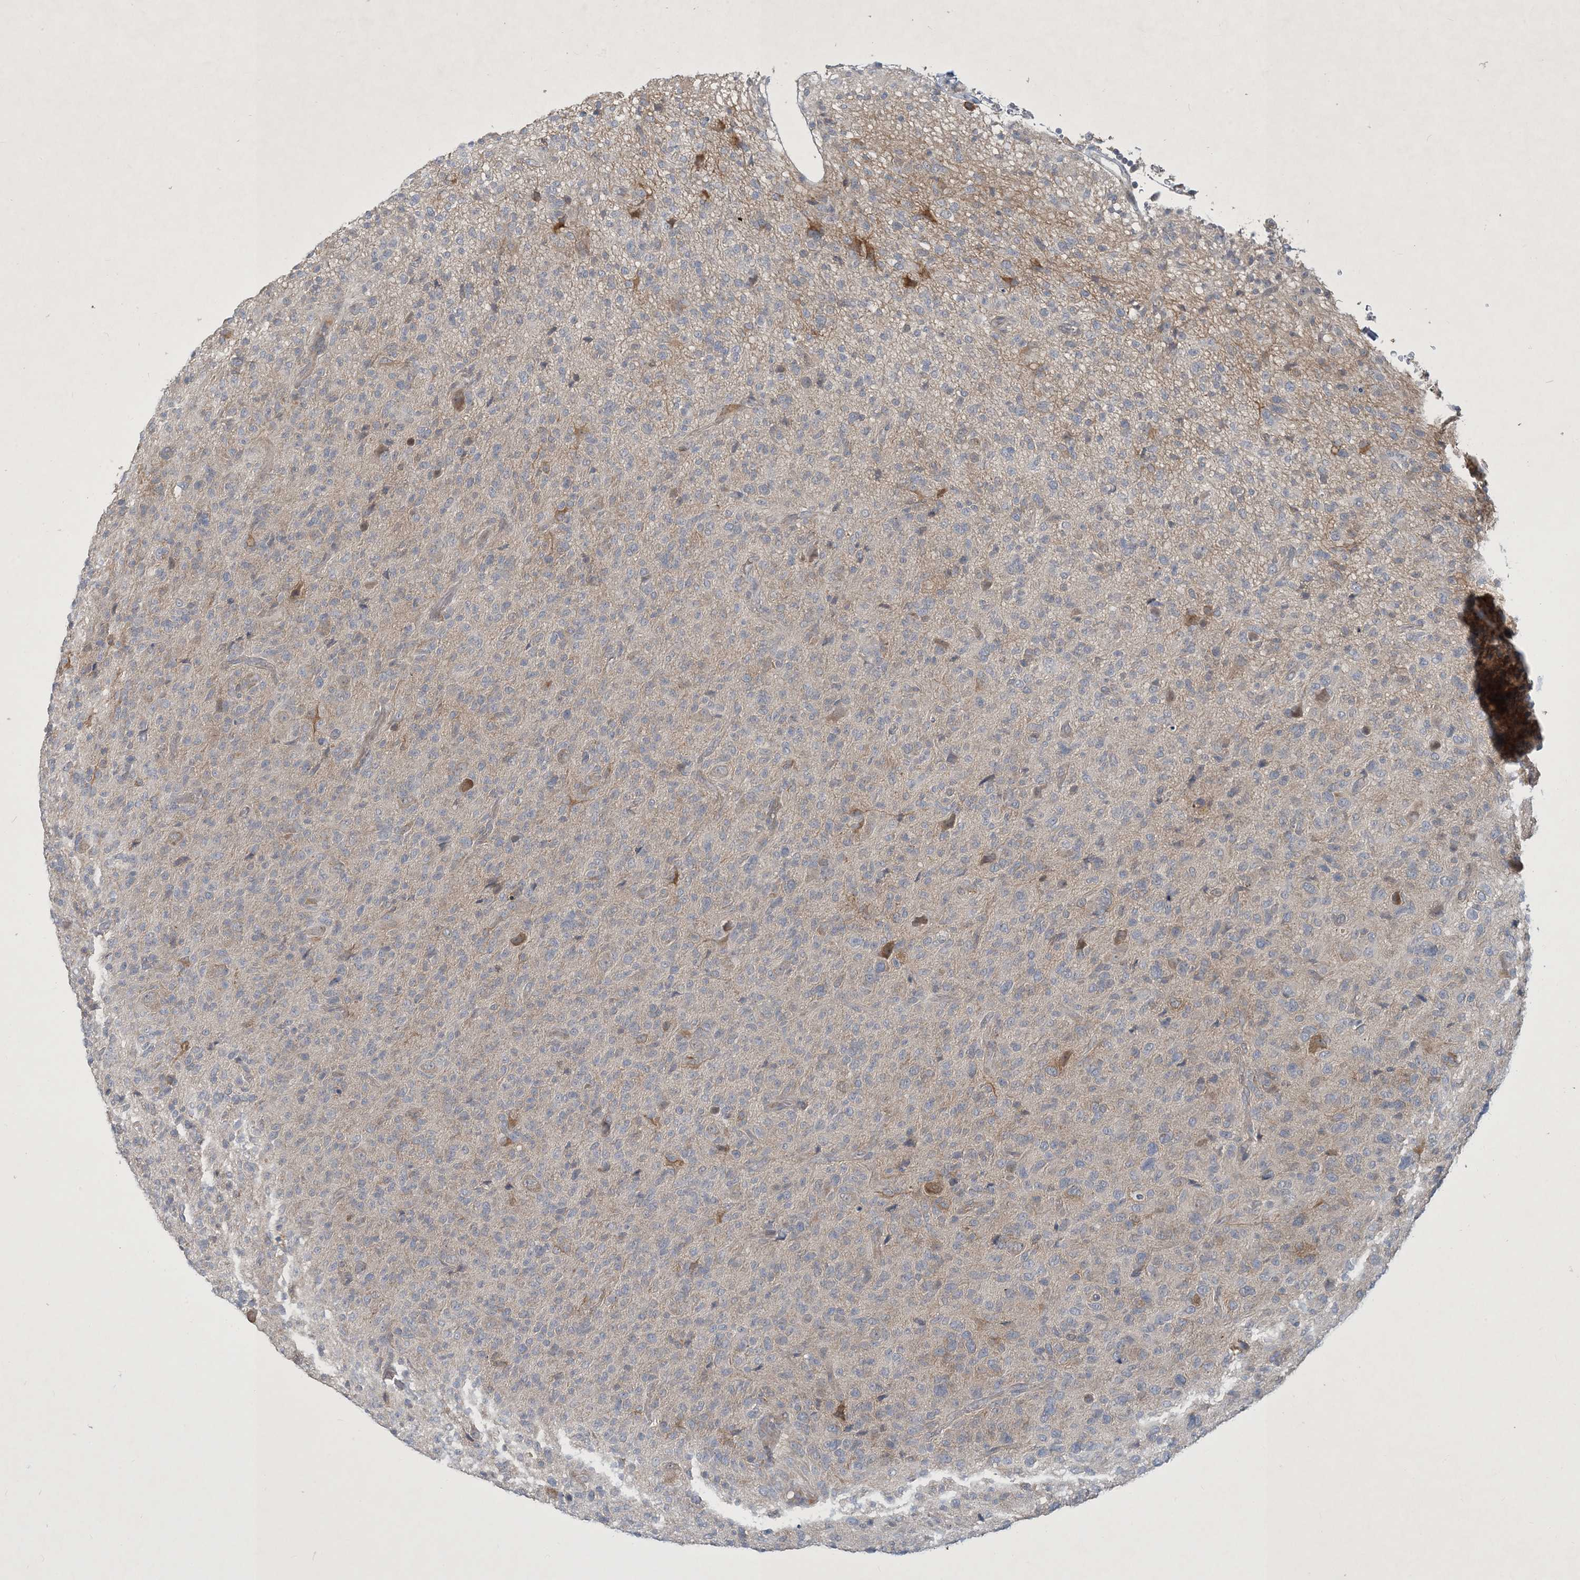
{"staining": {"intensity": "weak", "quantity": "<25%", "location": "cytoplasmic/membranous"}, "tissue": "glioma", "cell_type": "Tumor cells", "image_type": "cancer", "snomed": [{"axis": "morphology", "description": "Glioma, malignant, High grade"}, {"axis": "topography", "description": "Brain"}], "caption": "The image displays no staining of tumor cells in glioma. (DAB (3,3'-diaminobenzidine) immunohistochemistry (IHC) visualized using brightfield microscopy, high magnification).", "gene": "CDS1", "patient": {"sex": "female", "age": 57}}